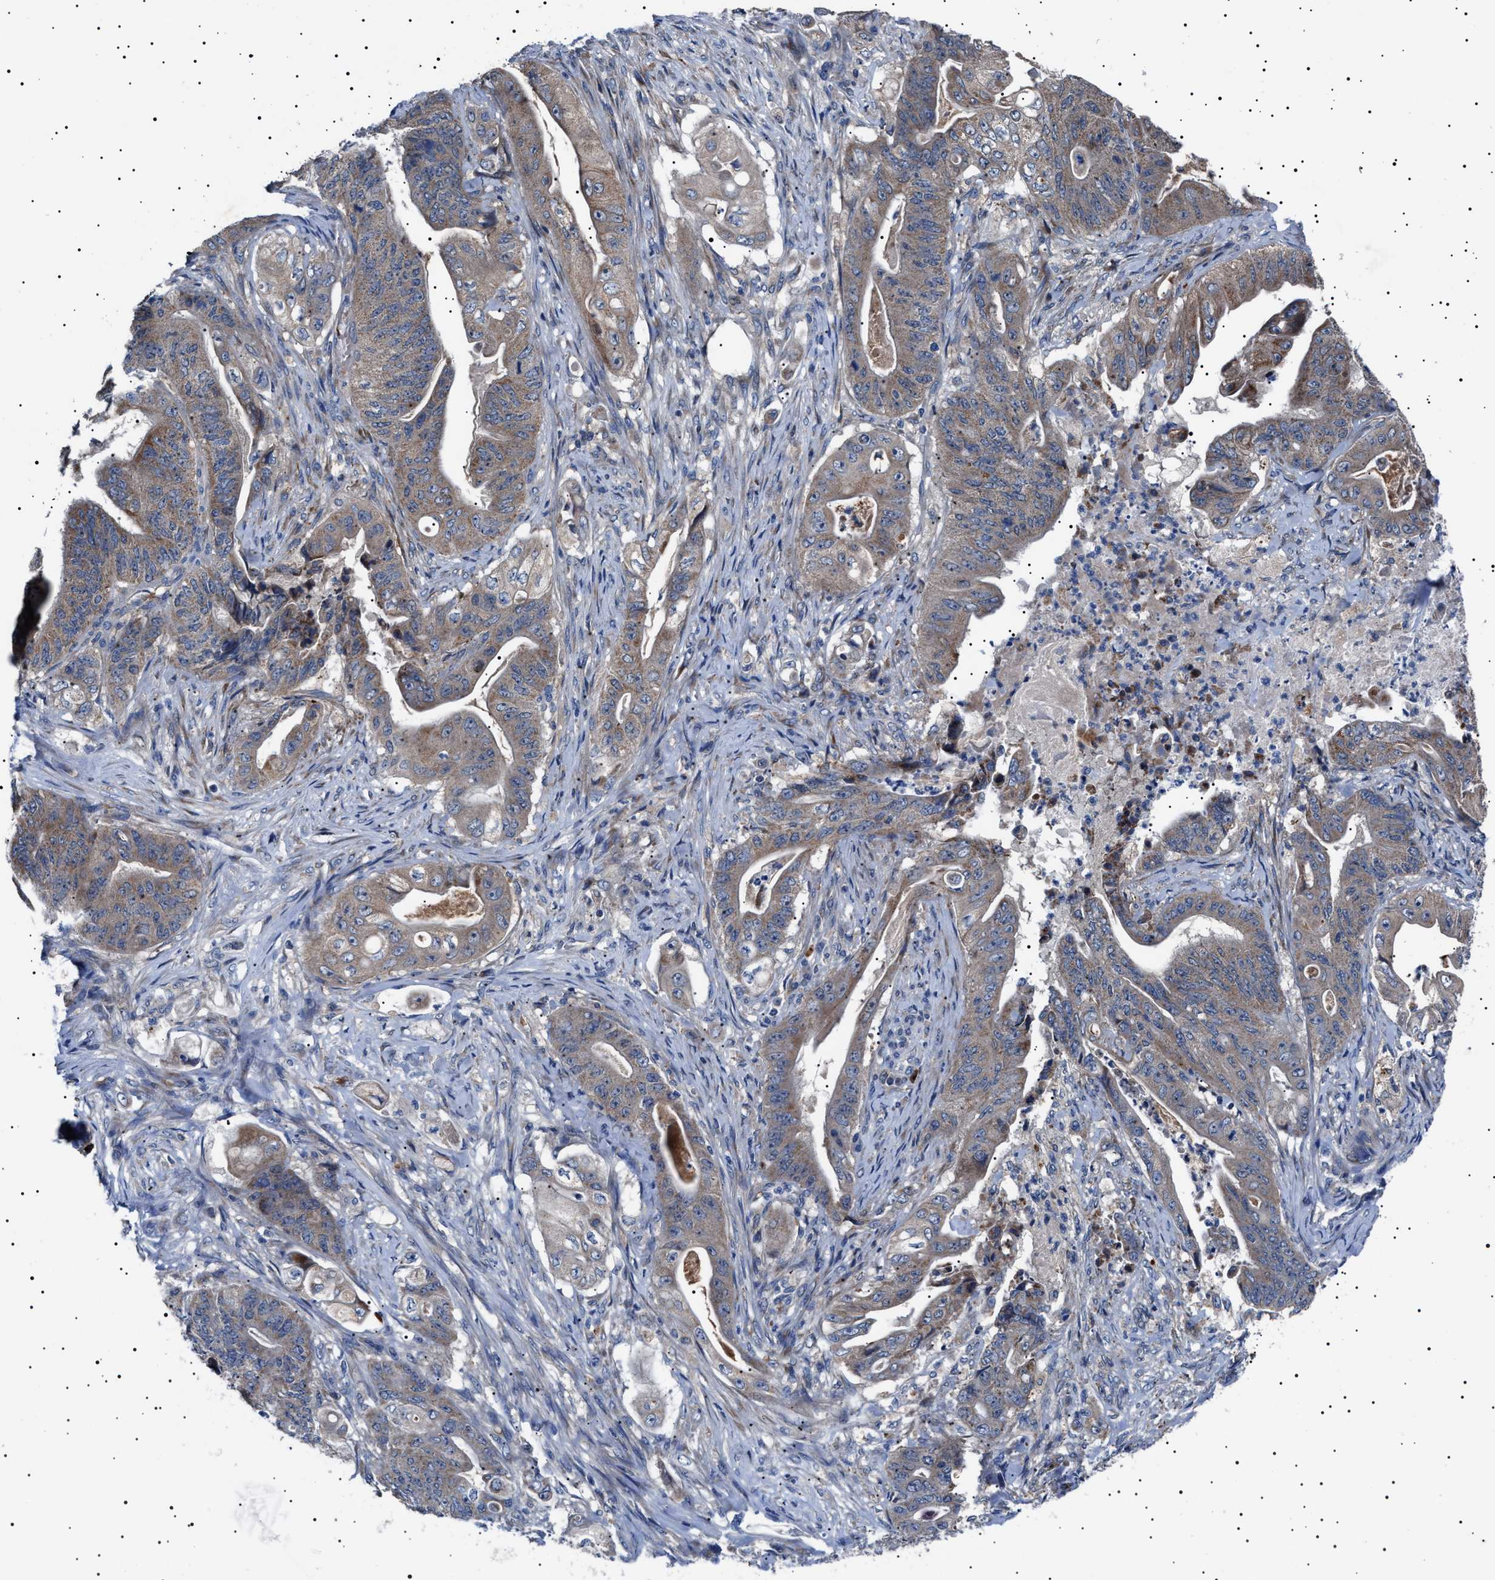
{"staining": {"intensity": "moderate", "quantity": ">75%", "location": "cytoplasmic/membranous"}, "tissue": "stomach cancer", "cell_type": "Tumor cells", "image_type": "cancer", "snomed": [{"axis": "morphology", "description": "Adenocarcinoma, NOS"}, {"axis": "topography", "description": "Stomach"}], "caption": "Brown immunohistochemical staining in human adenocarcinoma (stomach) displays moderate cytoplasmic/membranous positivity in about >75% of tumor cells.", "gene": "PTRH1", "patient": {"sex": "female", "age": 73}}